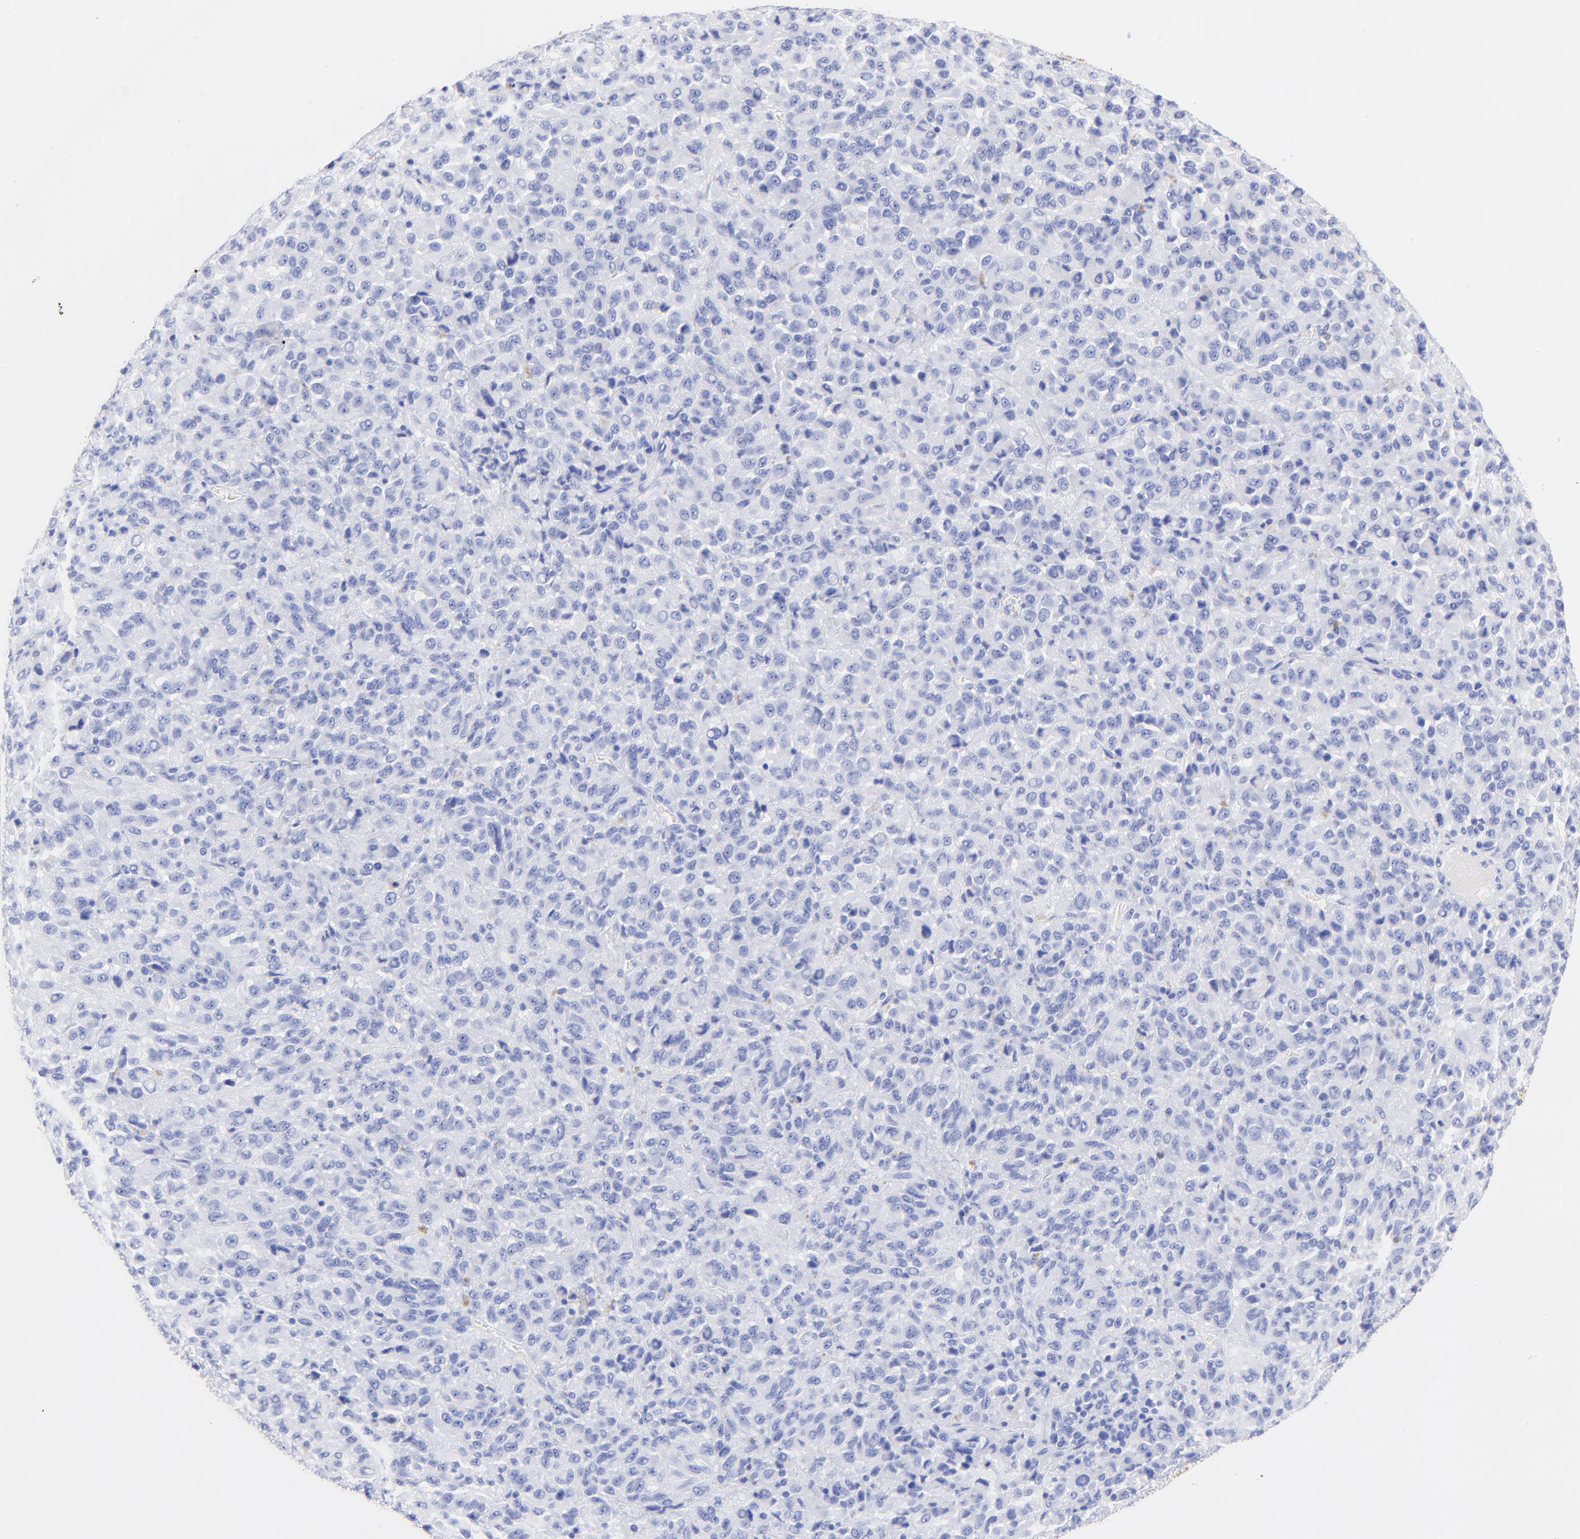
{"staining": {"intensity": "negative", "quantity": "none", "location": "none"}, "tissue": "melanoma", "cell_type": "Tumor cells", "image_type": "cancer", "snomed": [{"axis": "morphology", "description": "Malignant melanoma, Metastatic site"}, {"axis": "topography", "description": "Lung"}], "caption": "This is an immunohistochemistry histopathology image of human melanoma. There is no positivity in tumor cells.", "gene": "KRT19", "patient": {"sex": "male", "age": 64}}